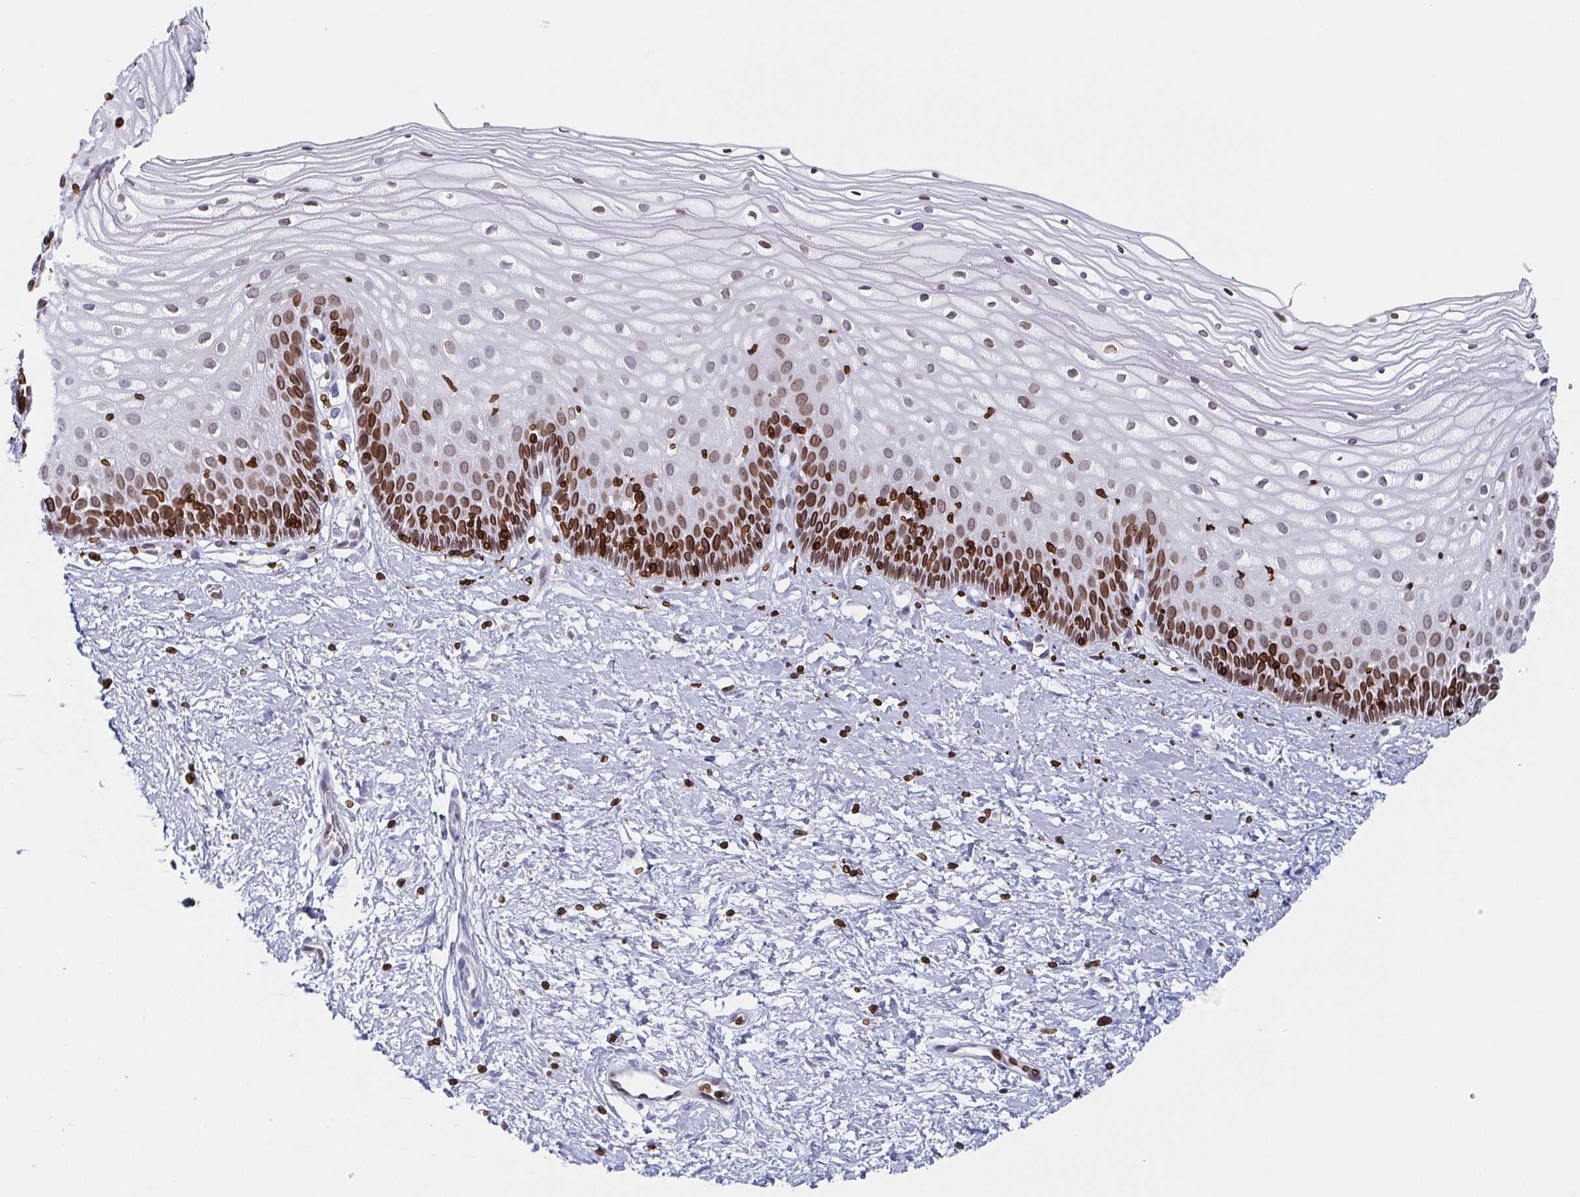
{"staining": {"intensity": "strong", "quantity": ">75%", "location": "cytoplasmic/membranous,nuclear"}, "tissue": "cervix", "cell_type": "Glandular cells", "image_type": "normal", "snomed": [{"axis": "morphology", "description": "Normal tissue, NOS"}, {"axis": "topography", "description": "Cervix"}], "caption": "Normal cervix reveals strong cytoplasmic/membranous,nuclear positivity in about >75% of glandular cells.", "gene": "BTBD7", "patient": {"sex": "female", "age": 36}}